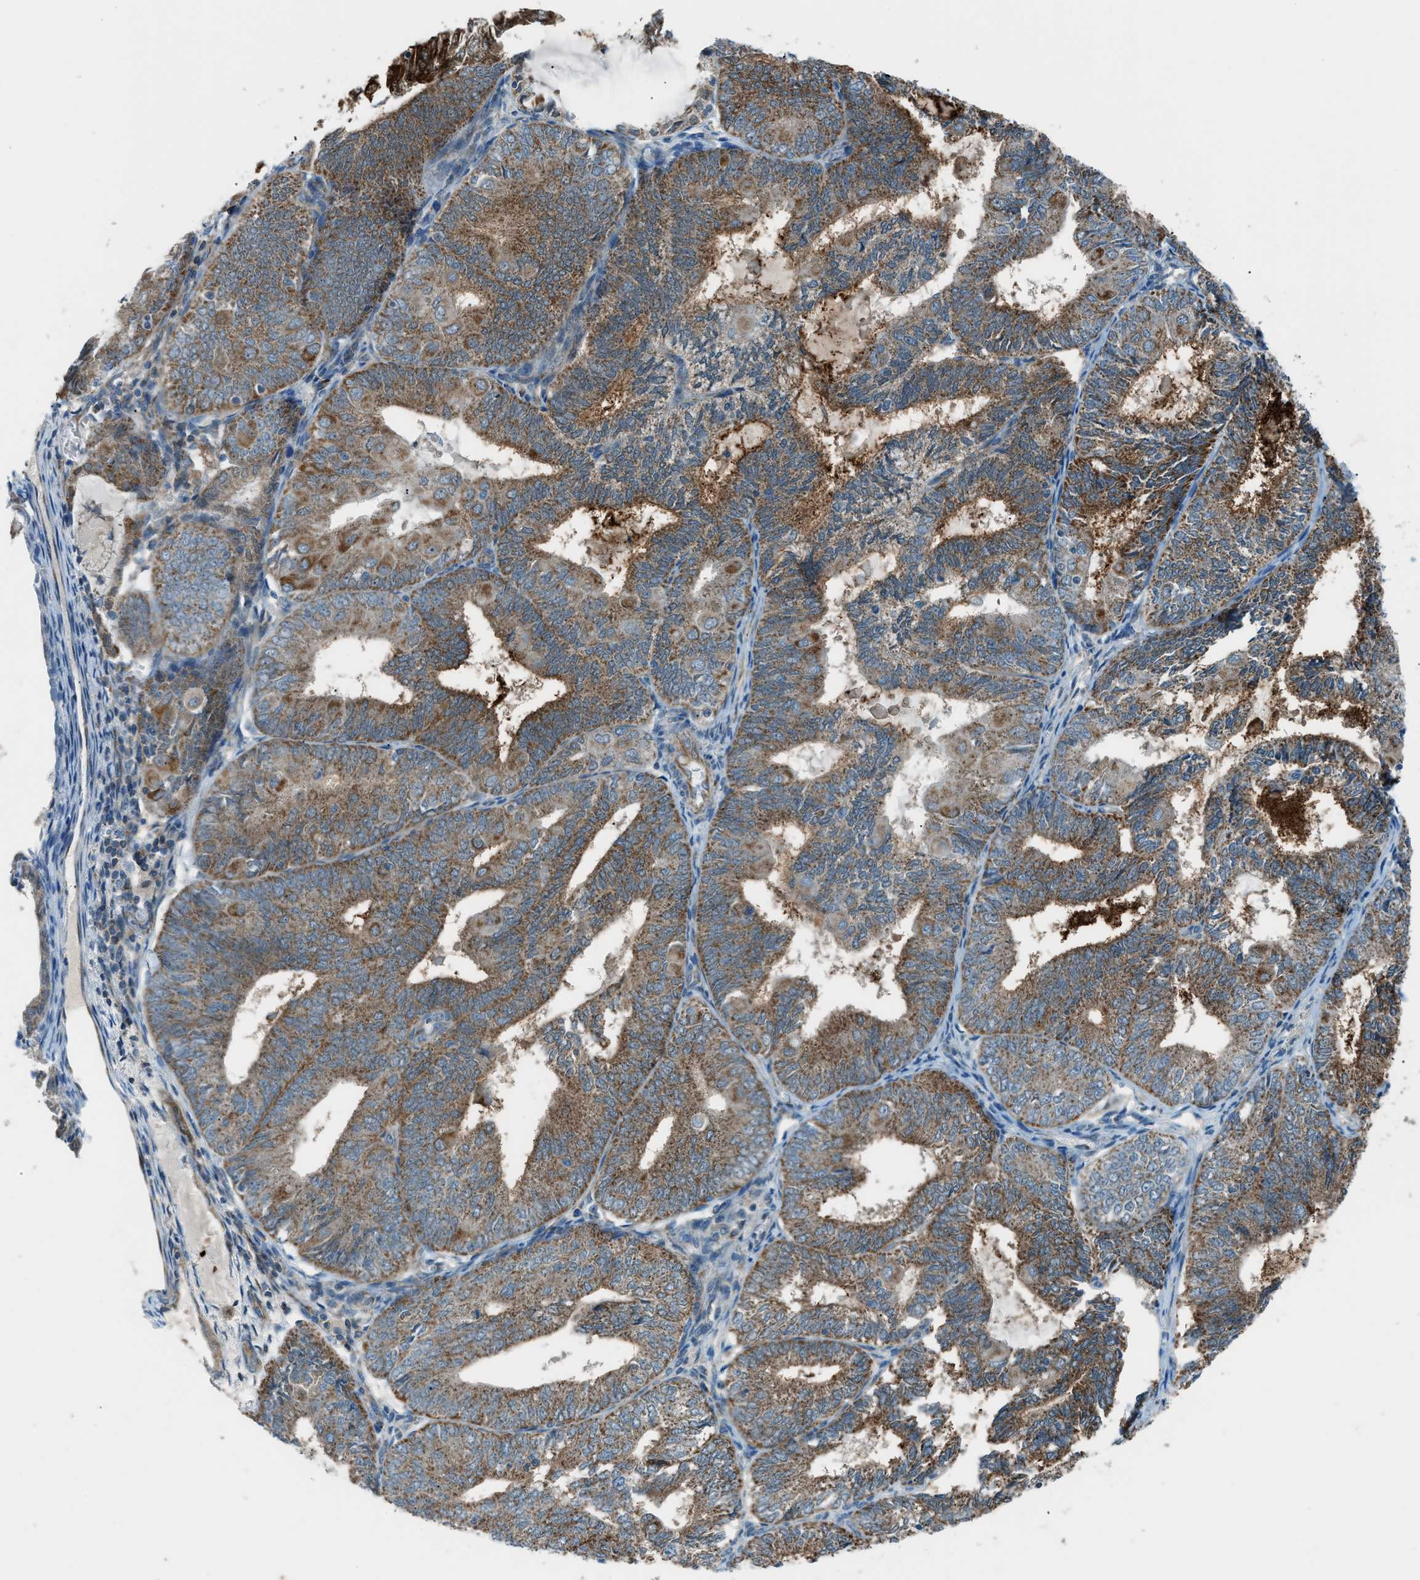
{"staining": {"intensity": "moderate", "quantity": "25%-75%", "location": "cytoplasmic/membranous"}, "tissue": "endometrial cancer", "cell_type": "Tumor cells", "image_type": "cancer", "snomed": [{"axis": "morphology", "description": "Adenocarcinoma, NOS"}, {"axis": "topography", "description": "Endometrium"}], "caption": "Immunohistochemical staining of adenocarcinoma (endometrial) shows medium levels of moderate cytoplasmic/membranous protein staining in about 25%-75% of tumor cells.", "gene": "PIGG", "patient": {"sex": "female", "age": 81}}